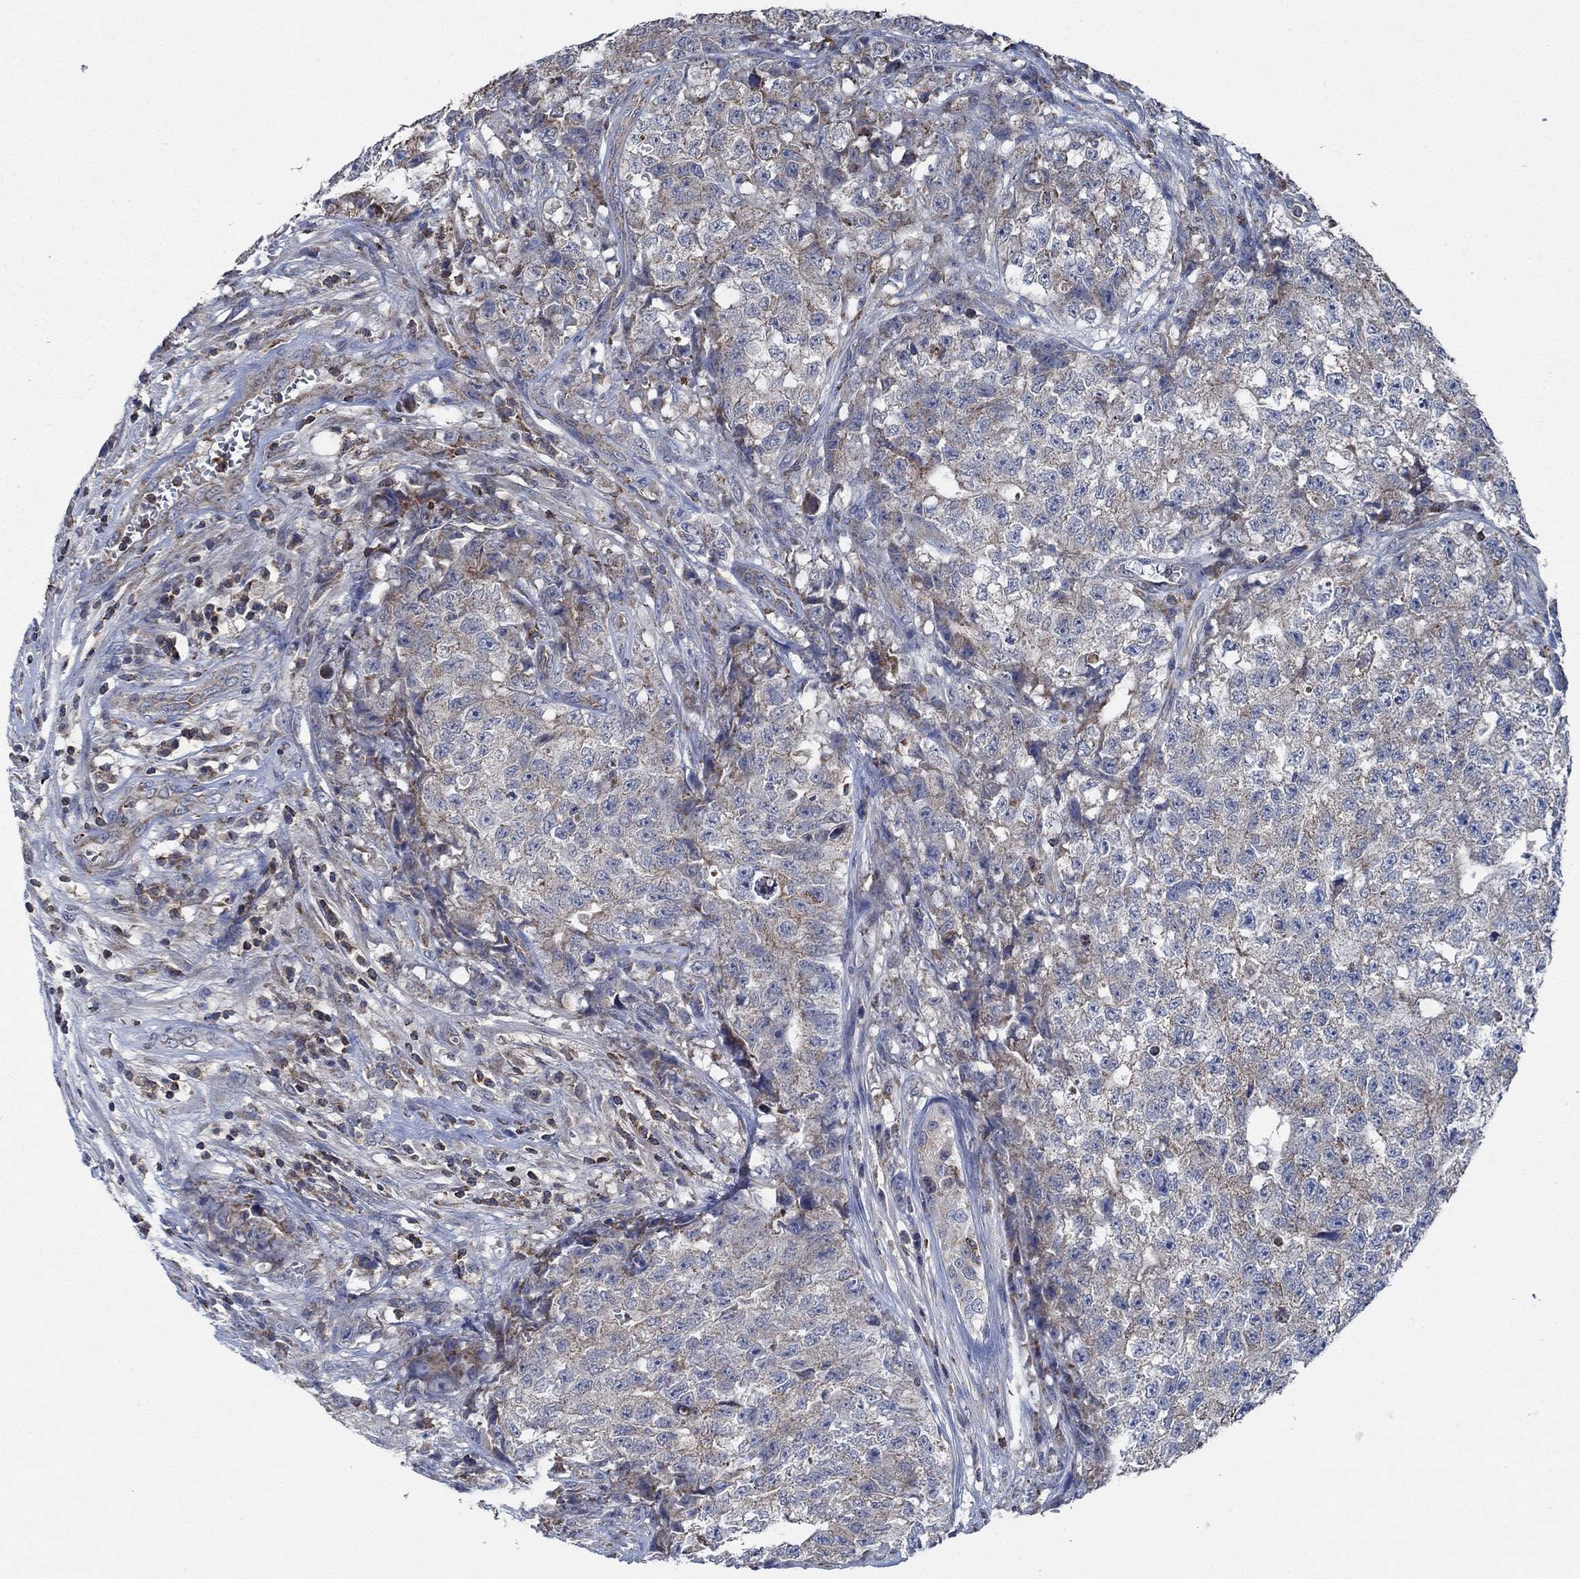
{"staining": {"intensity": "weak", "quantity": "25%-75%", "location": "cytoplasmic/membranous"}, "tissue": "testis cancer", "cell_type": "Tumor cells", "image_type": "cancer", "snomed": [{"axis": "morphology", "description": "Seminoma, NOS"}, {"axis": "morphology", "description": "Carcinoma, Embryonal, NOS"}, {"axis": "topography", "description": "Testis"}], "caption": "Immunohistochemical staining of human testis cancer shows weak cytoplasmic/membranous protein staining in approximately 25%-75% of tumor cells.", "gene": "STXBP6", "patient": {"sex": "male", "age": 22}}